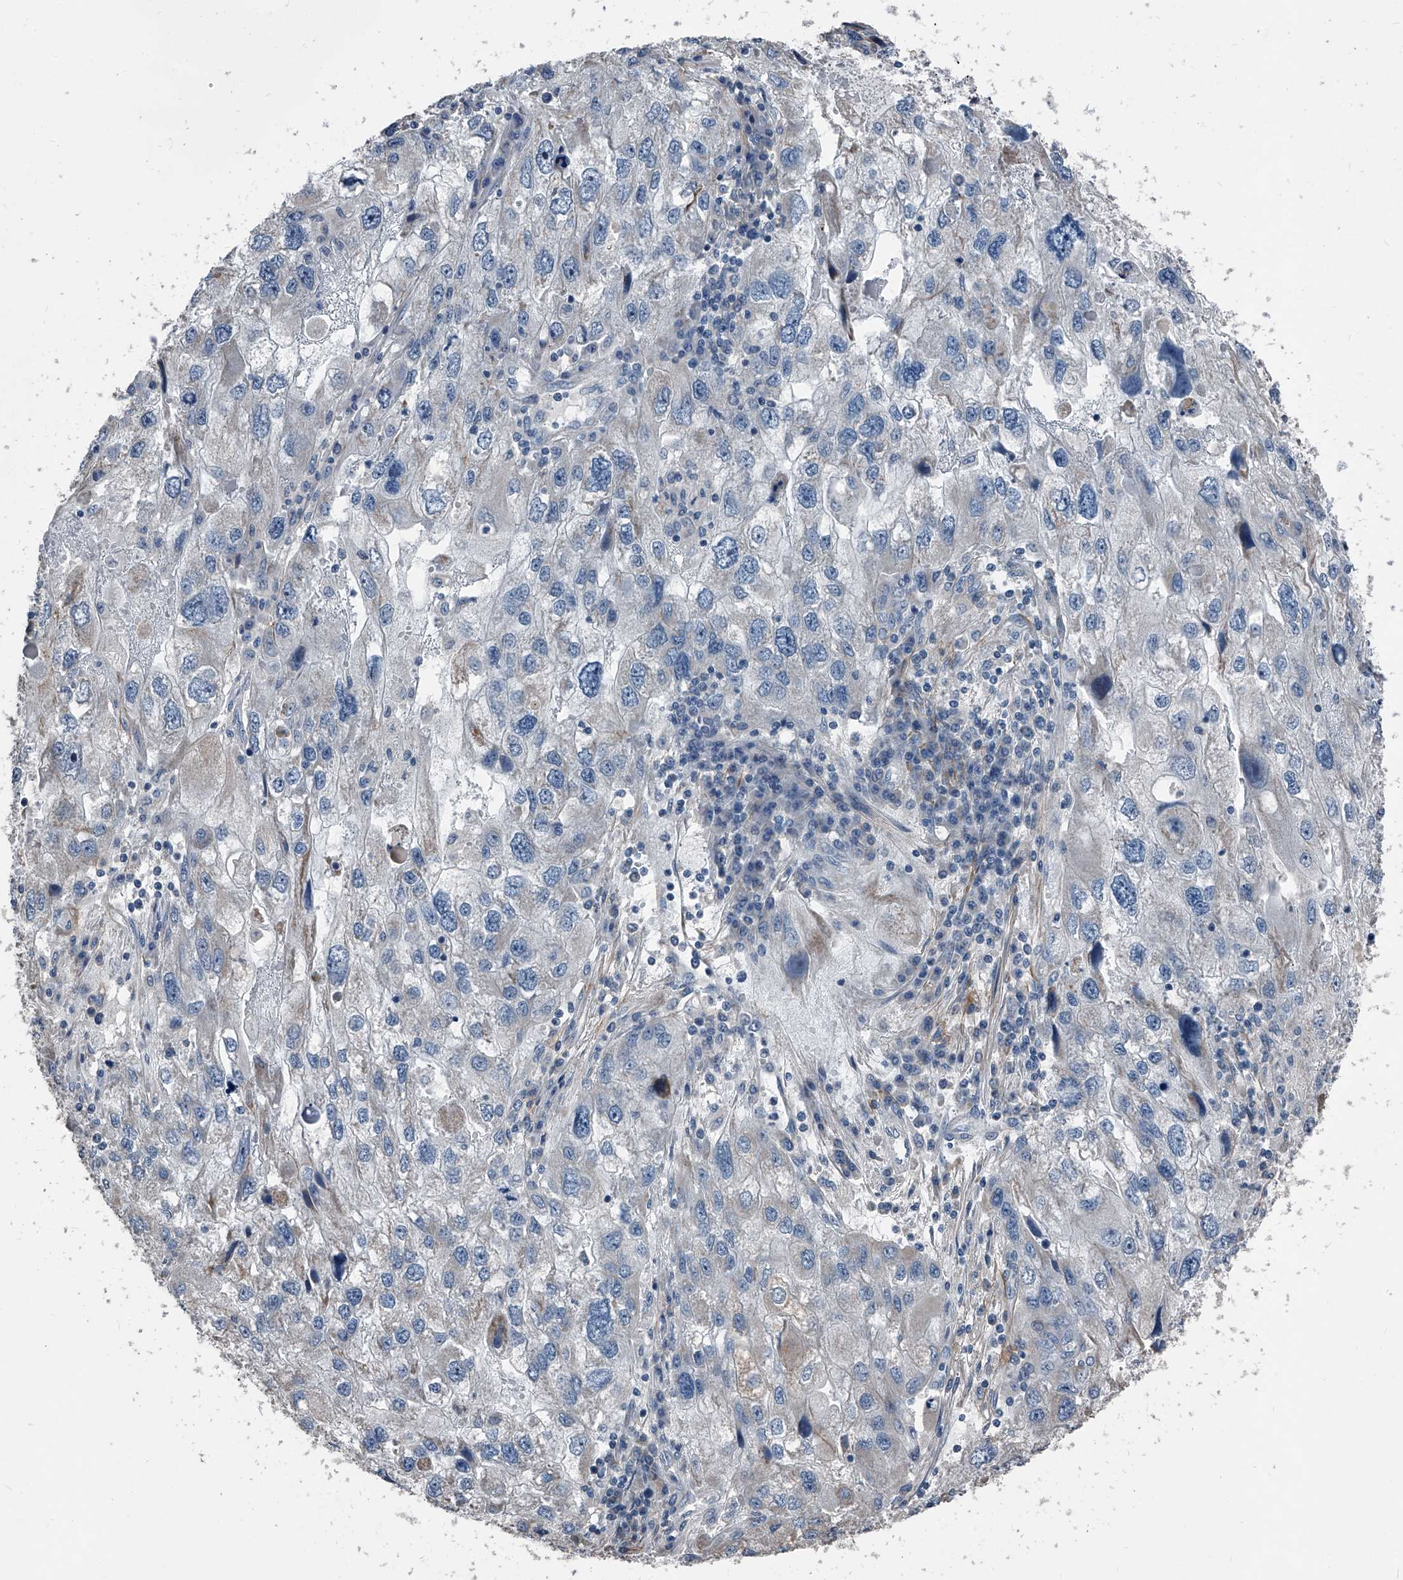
{"staining": {"intensity": "weak", "quantity": "<25%", "location": "cytoplasmic/membranous"}, "tissue": "endometrial cancer", "cell_type": "Tumor cells", "image_type": "cancer", "snomed": [{"axis": "morphology", "description": "Adenocarcinoma, NOS"}, {"axis": "topography", "description": "Endometrium"}], "caption": "Immunohistochemistry (IHC) photomicrograph of neoplastic tissue: human adenocarcinoma (endometrial) stained with DAB (3,3'-diaminobenzidine) reveals no significant protein positivity in tumor cells. (Immunohistochemistry (IHC), brightfield microscopy, high magnification).", "gene": "PHACTR1", "patient": {"sex": "female", "age": 49}}